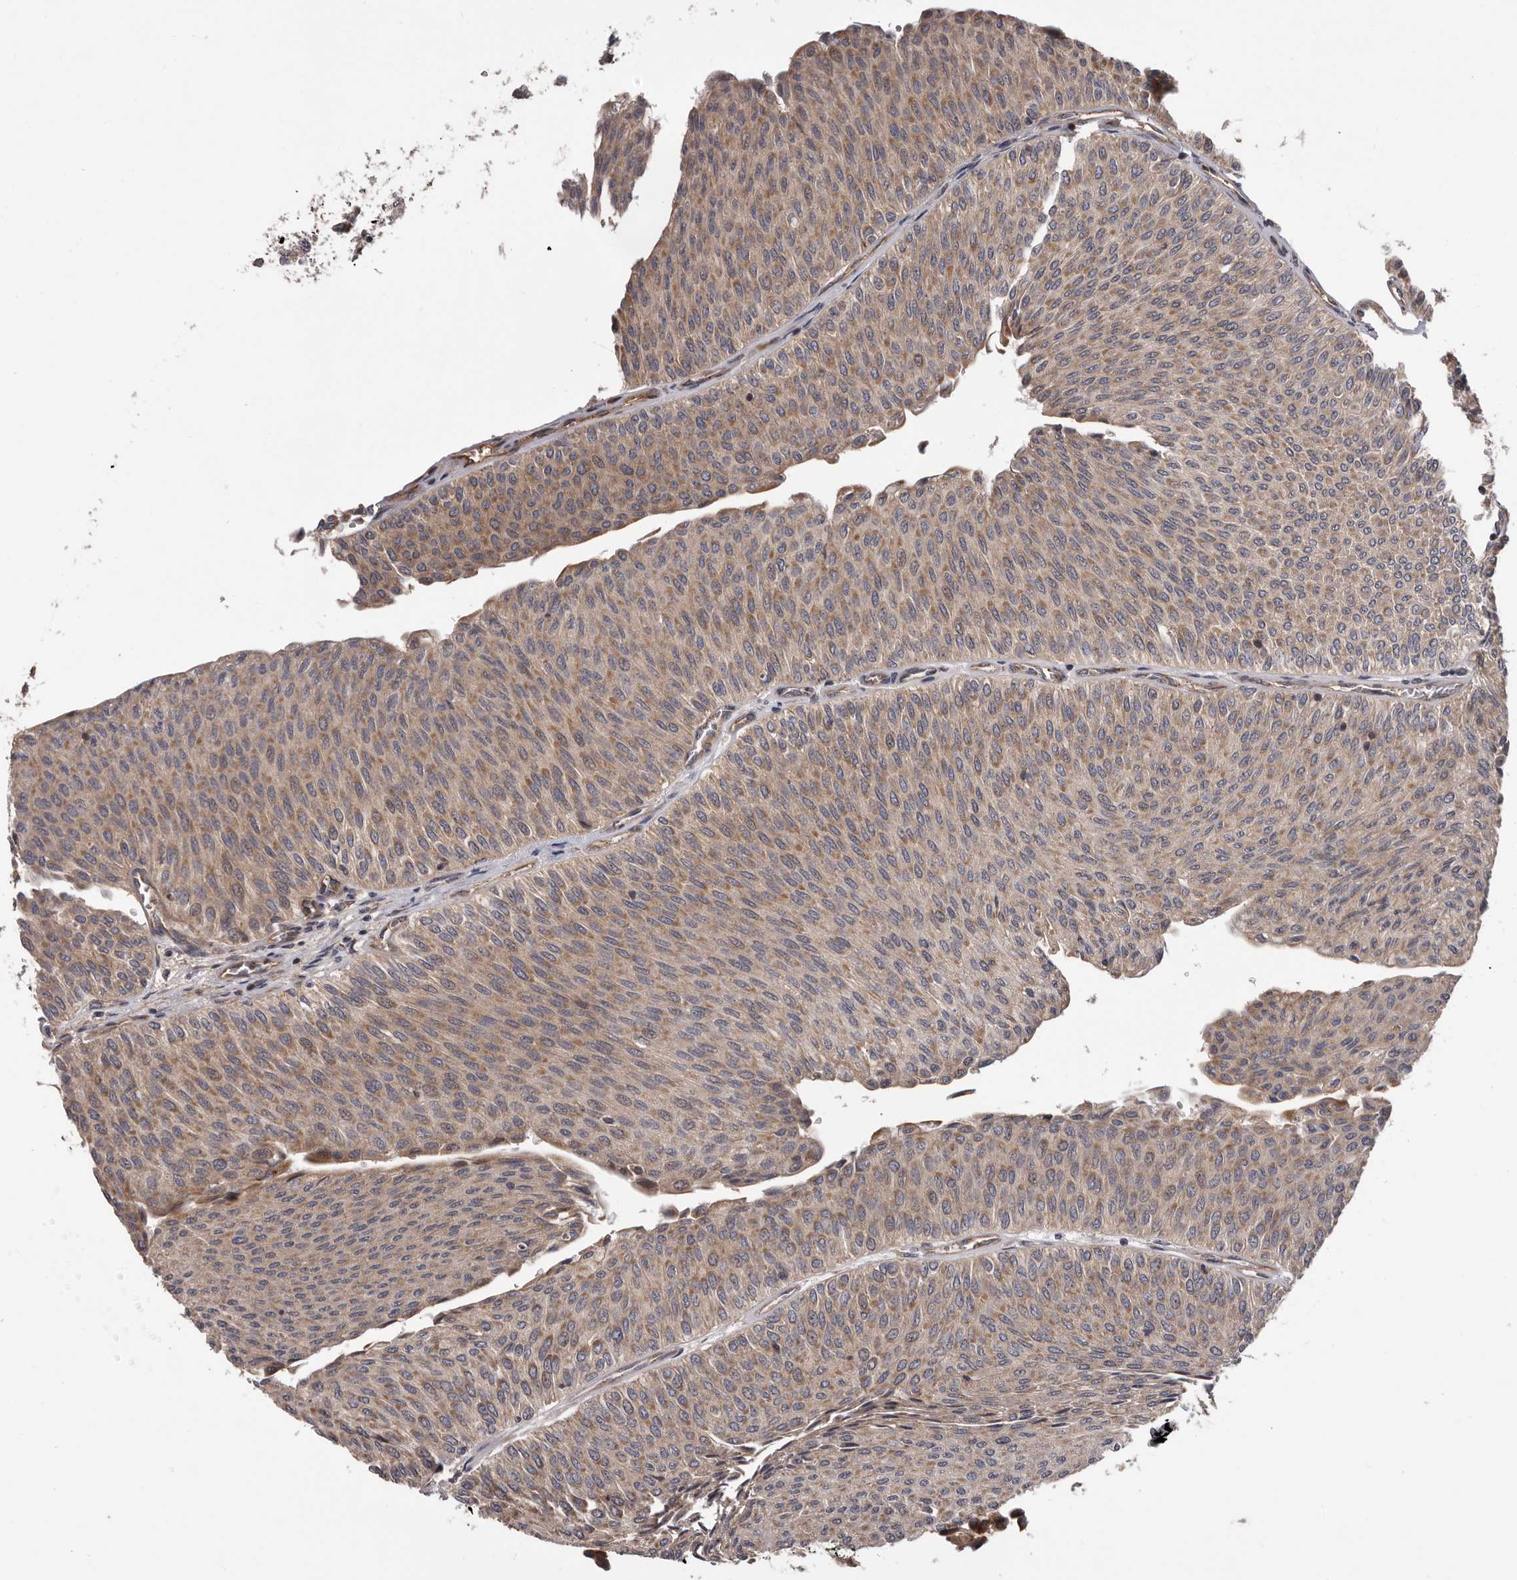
{"staining": {"intensity": "moderate", "quantity": ">75%", "location": "cytoplasmic/membranous"}, "tissue": "urothelial cancer", "cell_type": "Tumor cells", "image_type": "cancer", "snomed": [{"axis": "morphology", "description": "Urothelial carcinoma, Low grade"}, {"axis": "topography", "description": "Urinary bladder"}], "caption": "Urothelial cancer stained with a brown dye reveals moderate cytoplasmic/membranous positive positivity in approximately >75% of tumor cells.", "gene": "VPS37A", "patient": {"sex": "male", "age": 78}}